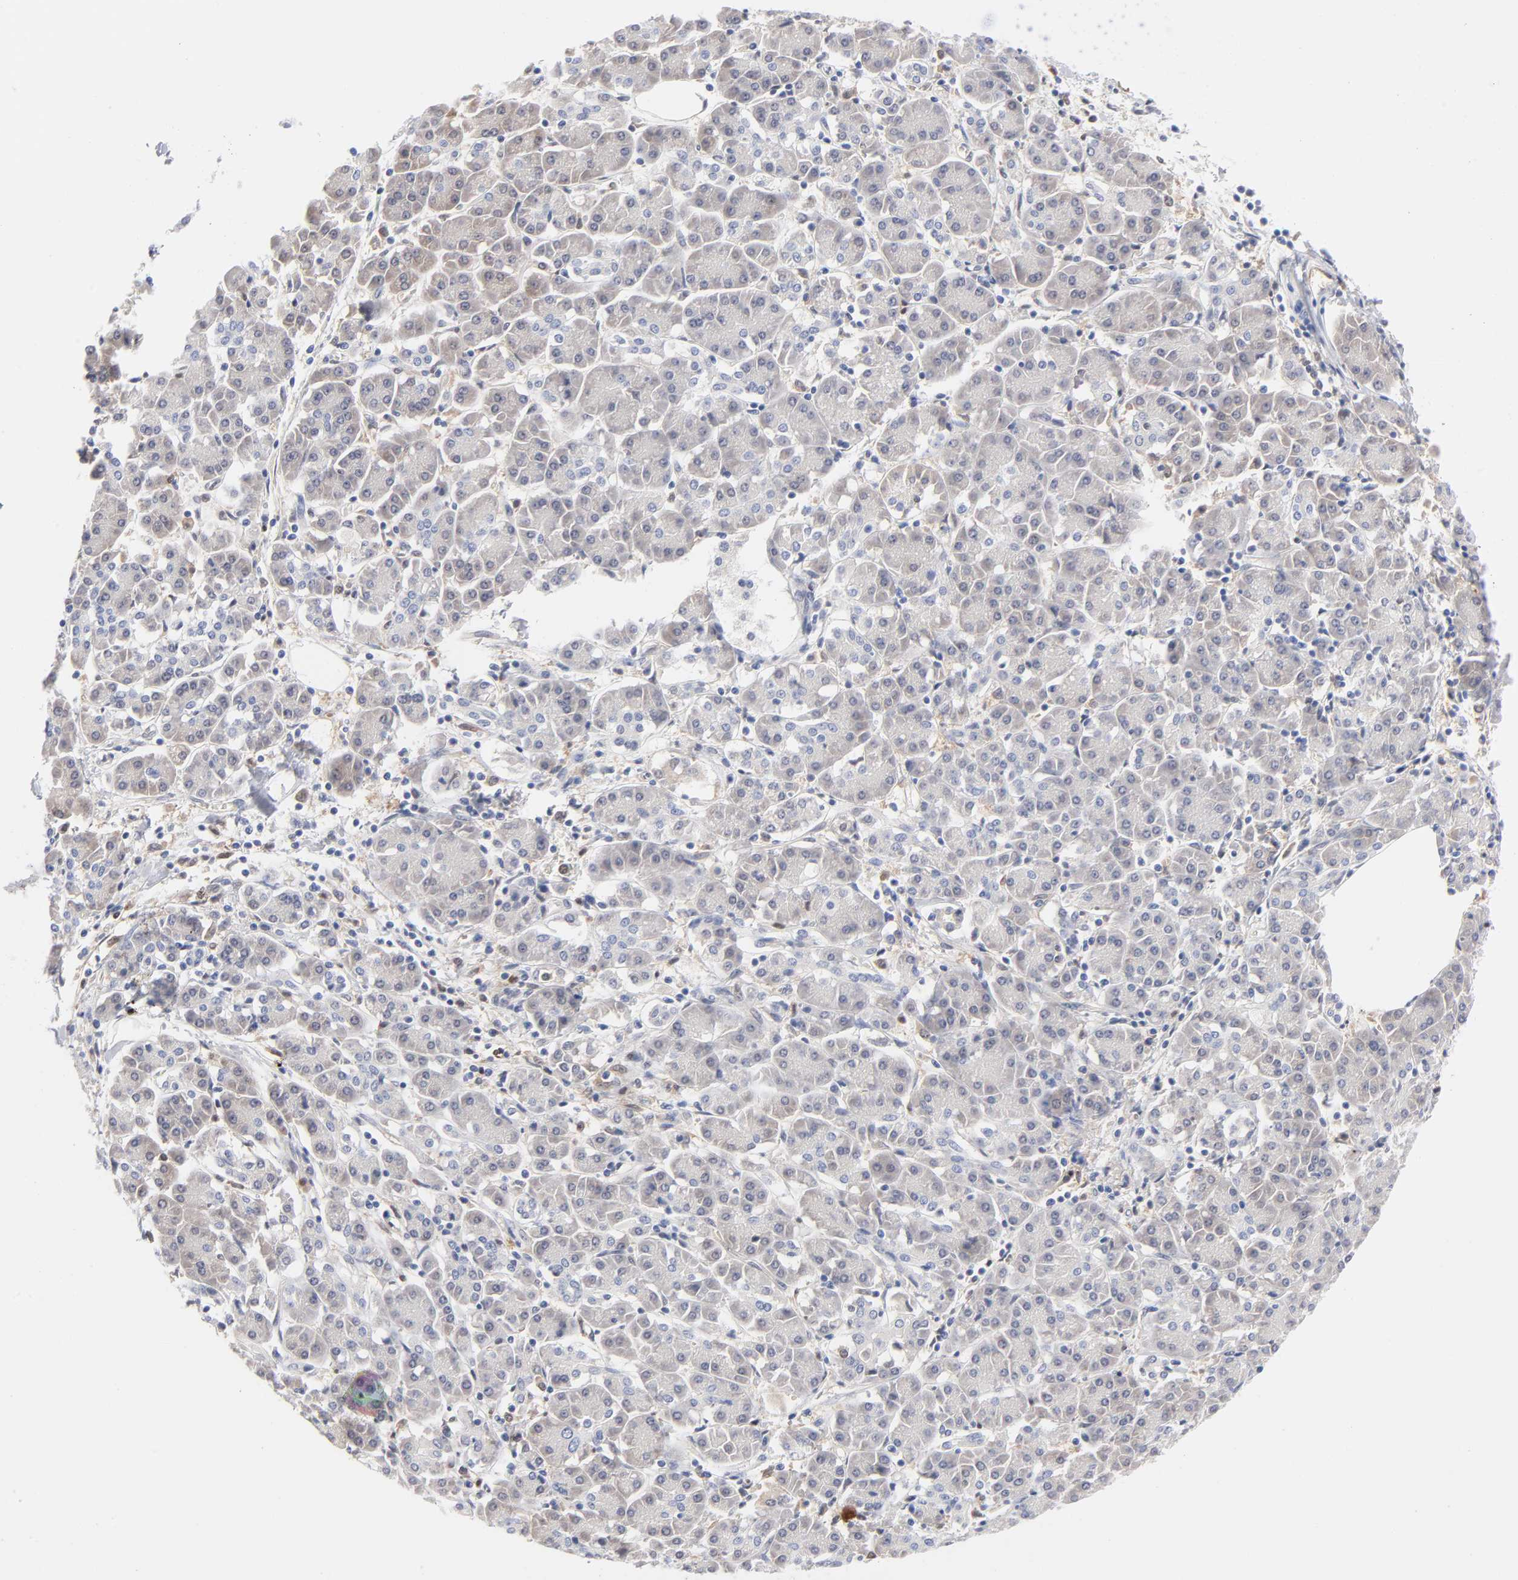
{"staining": {"intensity": "weak", "quantity": "25%-75%", "location": "cytoplasmic/membranous"}, "tissue": "pancreatic cancer", "cell_type": "Tumor cells", "image_type": "cancer", "snomed": [{"axis": "morphology", "description": "Adenocarcinoma, NOS"}, {"axis": "topography", "description": "Pancreas"}], "caption": "Weak cytoplasmic/membranous protein staining is seen in about 25%-75% of tumor cells in pancreatic cancer.", "gene": "ARRB1", "patient": {"sex": "female", "age": 57}}